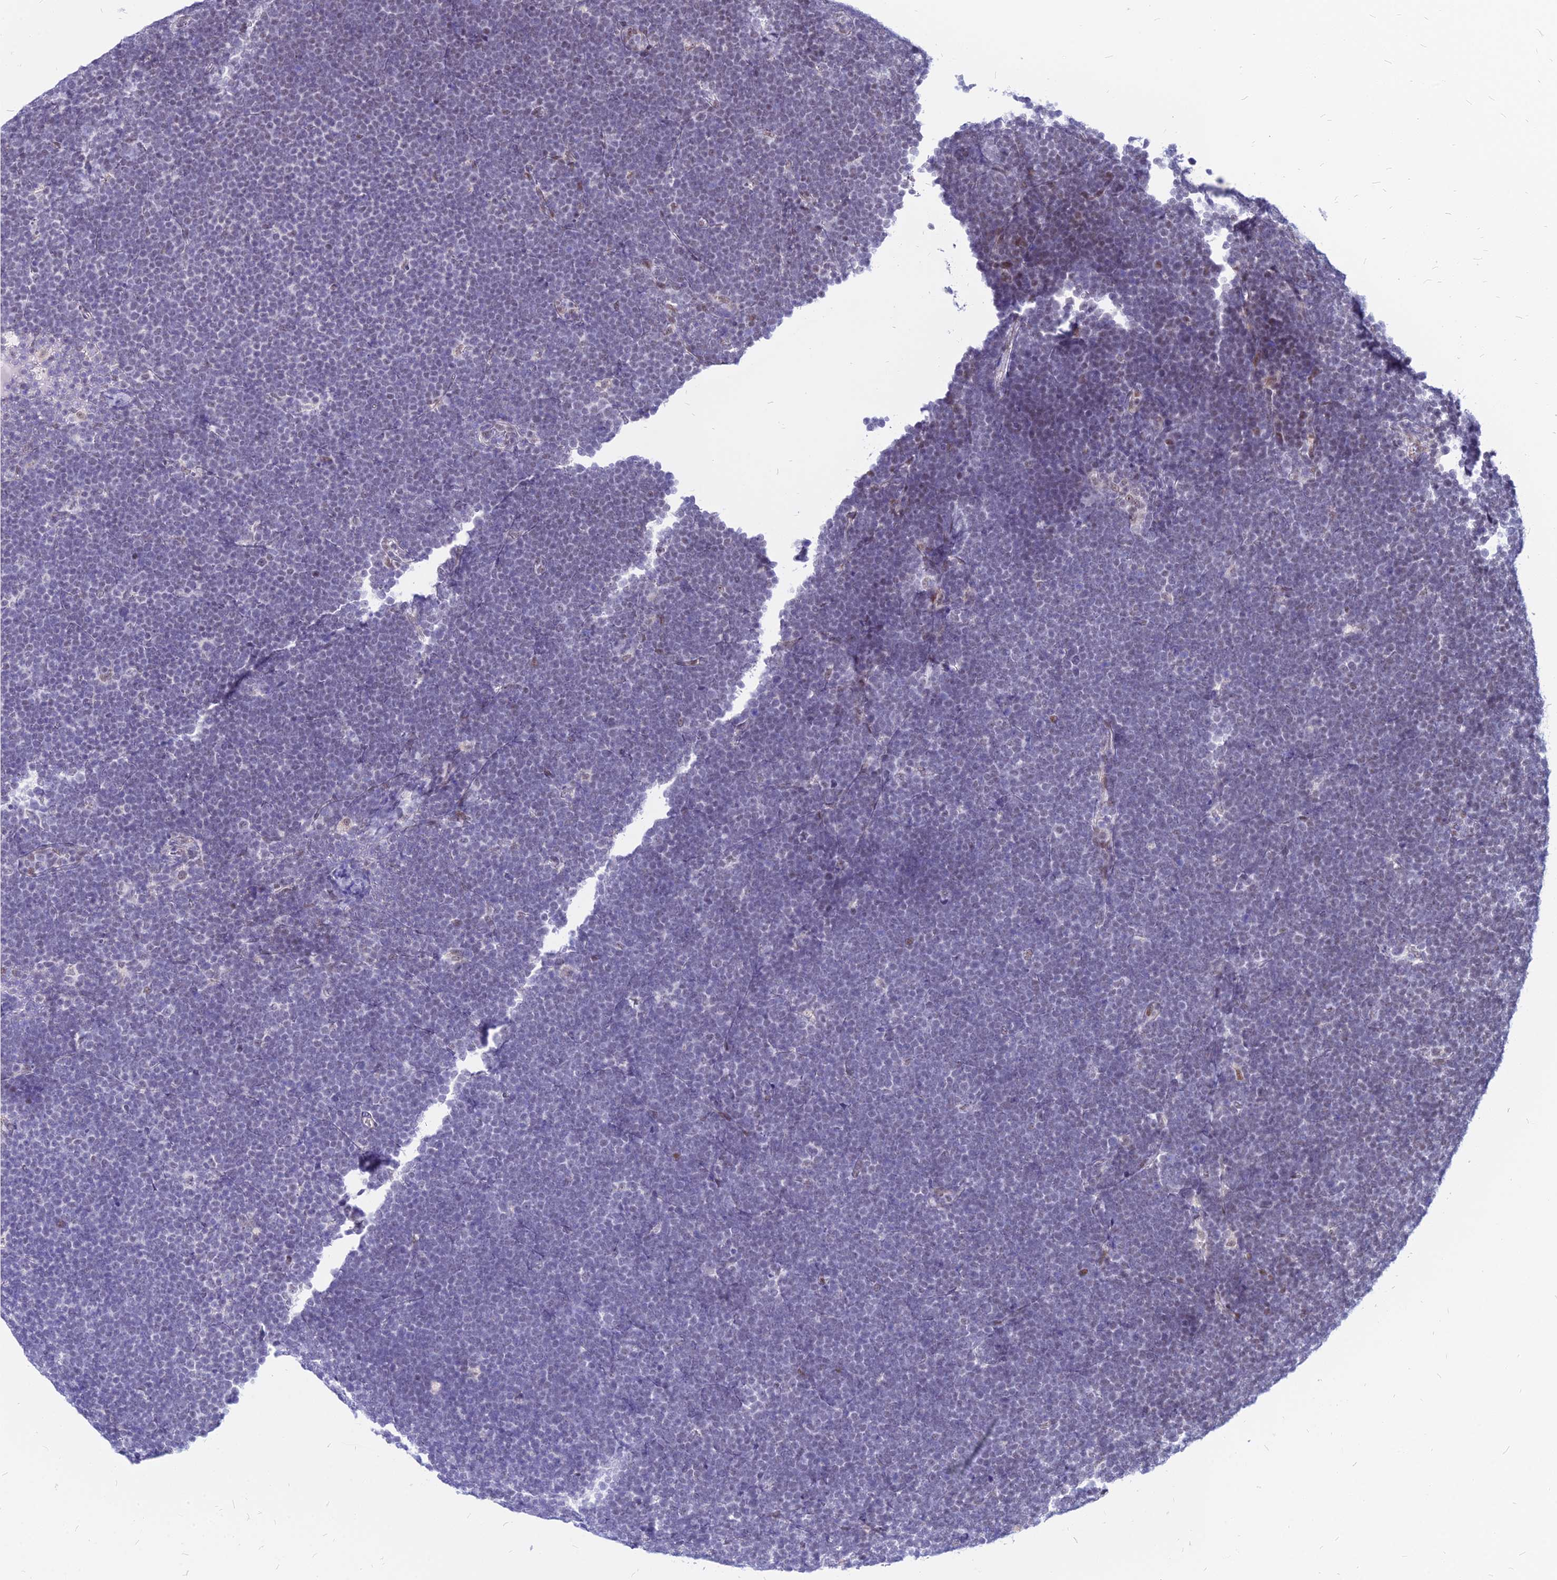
{"staining": {"intensity": "moderate", "quantity": "<25%", "location": "nuclear"}, "tissue": "lymphoma", "cell_type": "Tumor cells", "image_type": "cancer", "snomed": [{"axis": "morphology", "description": "Malignant lymphoma, non-Hodgkin's type, High grade"}, {"axis": "topography", "description": "Lymph node"}], "caption": "Lymphoma was stained to show a protein in brown. There is low levels of moderate nuclear positivity in about <25% of tumor cells. (brown staining indicates protein expression, while blue staining denotes nuclei).", "gene": "FDX2", "patient": {"sex": "male", "age": 13}}